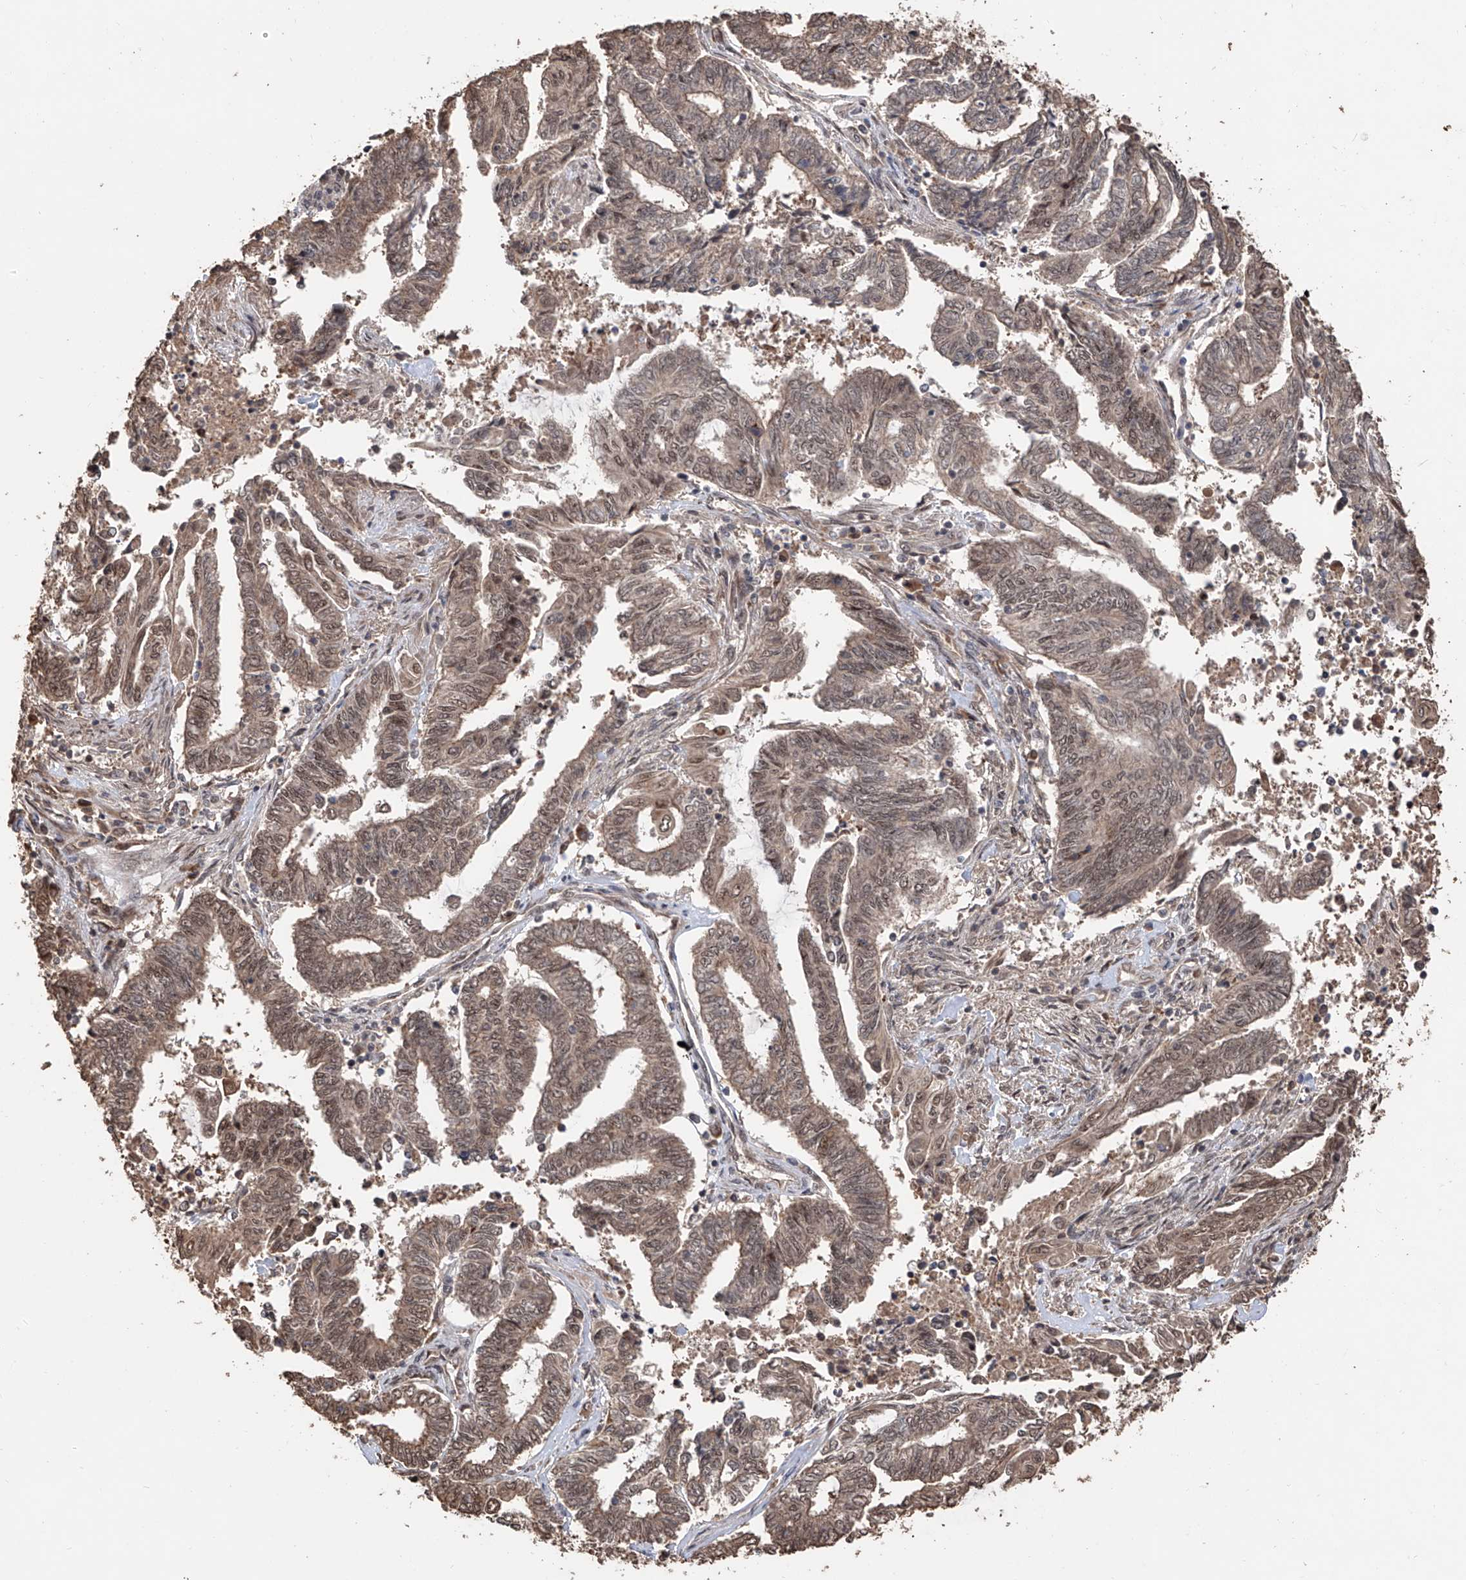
{"staining": {"intensity": "weak", "quantity": ">75%", "location": "cytoplasmic/membranous,nuclear"}, "tissue": "endometrial cancer", "cell_type": "Tumor cells", "image_type": "cancer", "snomed": [{"axis": "morphology", "description": "Adenocarcinoma, NOS"}, {"axis": "topography", "description": "Uterus"}, {"axis": "topography", "description": "Endometrium"}], "caption": "Endometrial cancer stained with immunohistochemistry (IHC) demonstrates weak cytoplasmic/membranous and nuclear positivity in about >75% of tumor cells.", "gene": "FAM135A", "patient": {"sex": "female", "age": 70}}